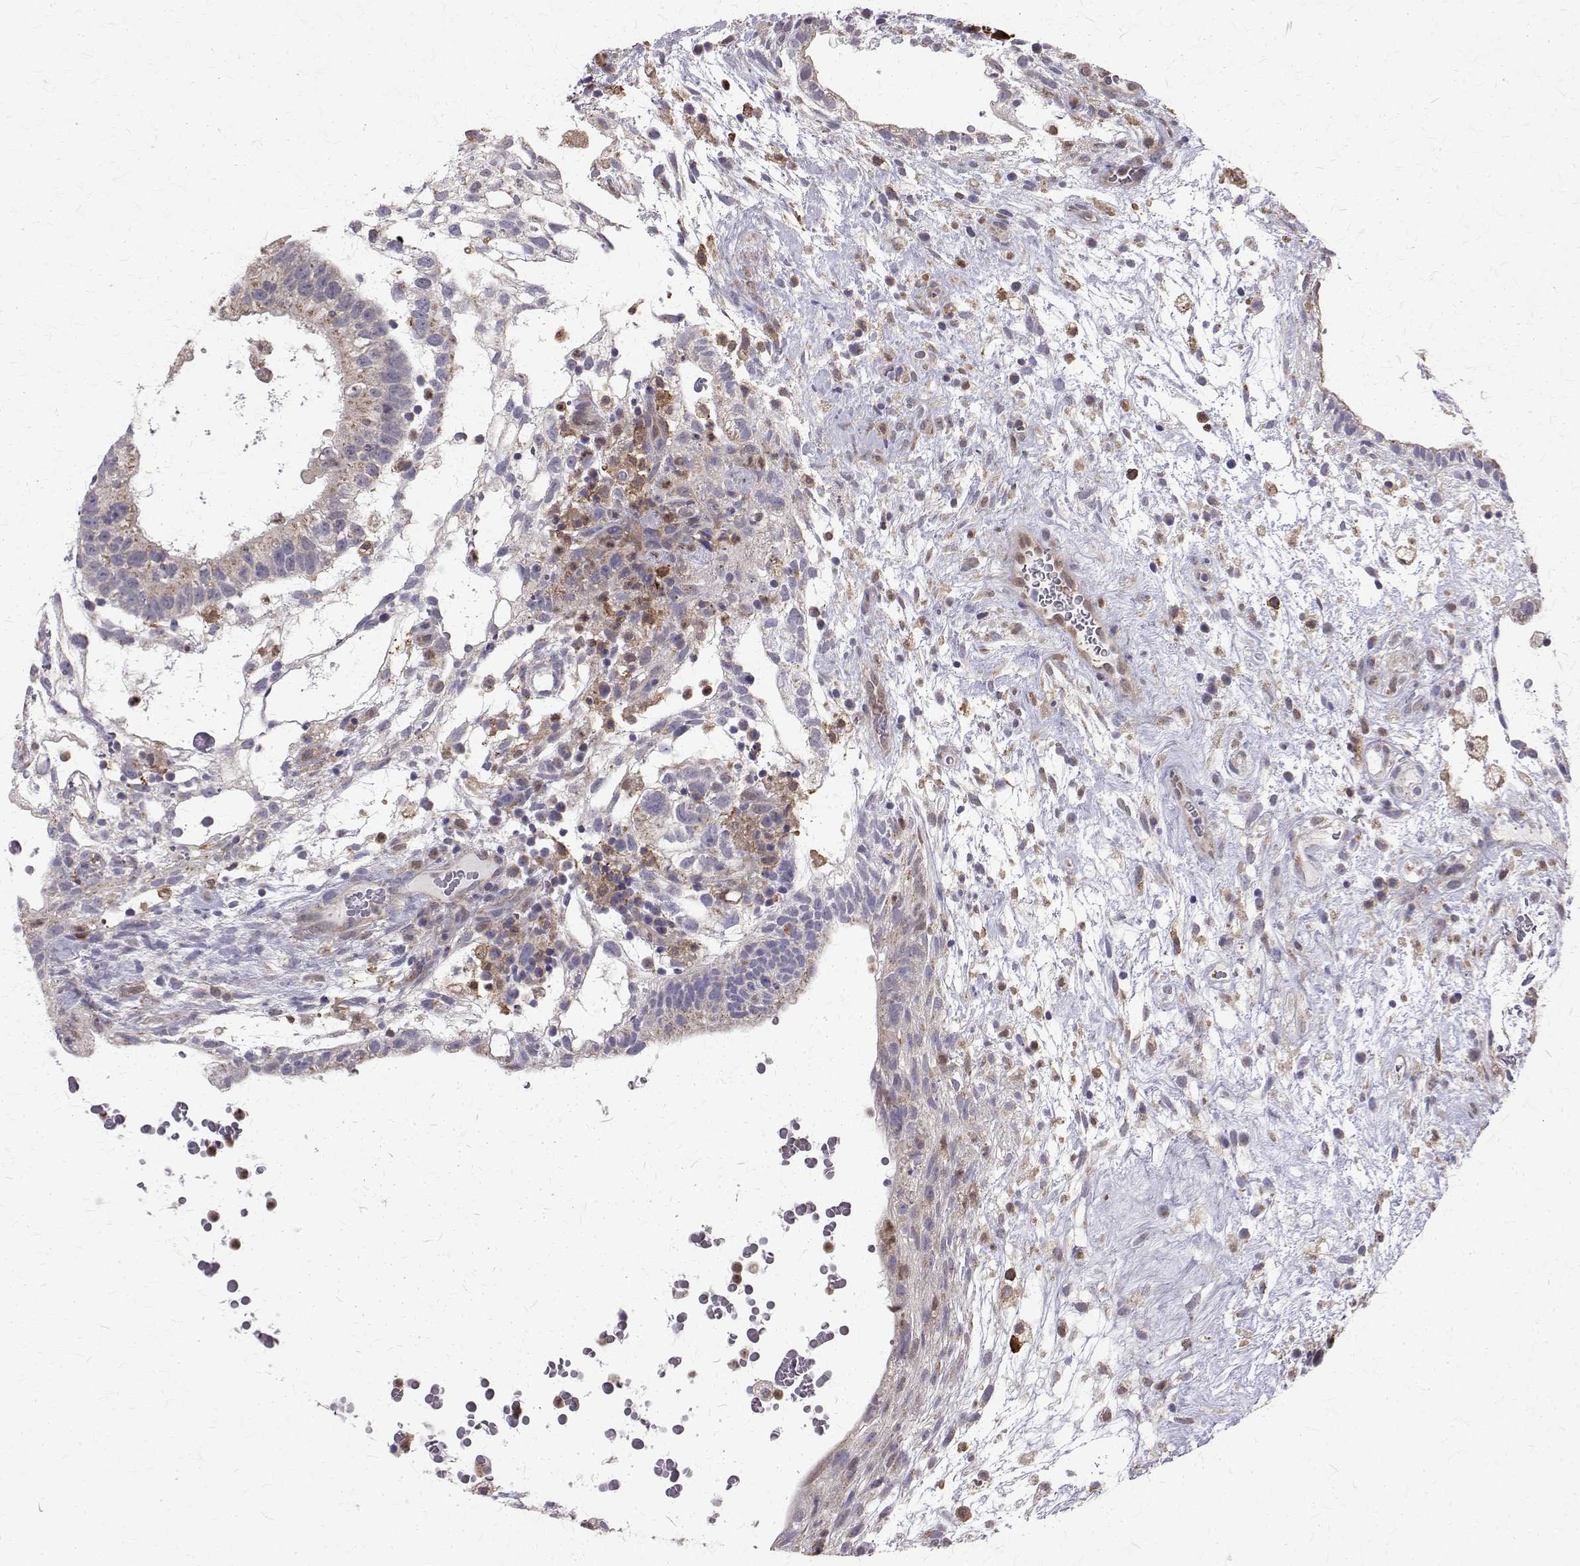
{"staining": {"intensity": "negative", "quantity": "none", "location": "none"}, "tissue": "testis cancer", "cell_type": "Tumor cells", "image_type": "cancer", "snomed": [{"axis": "morphology", "description": "Normal tissue, NOS"}, {"axis": "morphology", "description": "Carcinoma, Embryonal, NOS"}, {"axis": "topography", "description": "Testis"}], "caption": "A micrograph of embryonal carcinoma (testis) stained for a protein exhibits no brown staining in tumor cells. The staining was performed using DAB (3,3'-diaminobenzidine) to visualize the protein expression in brown, while the nuclei were stained in blue with hematoxylin (Magnification: 20x).", "gene": "CCDC89", "patient": {"sex": "male", "age": 32}}